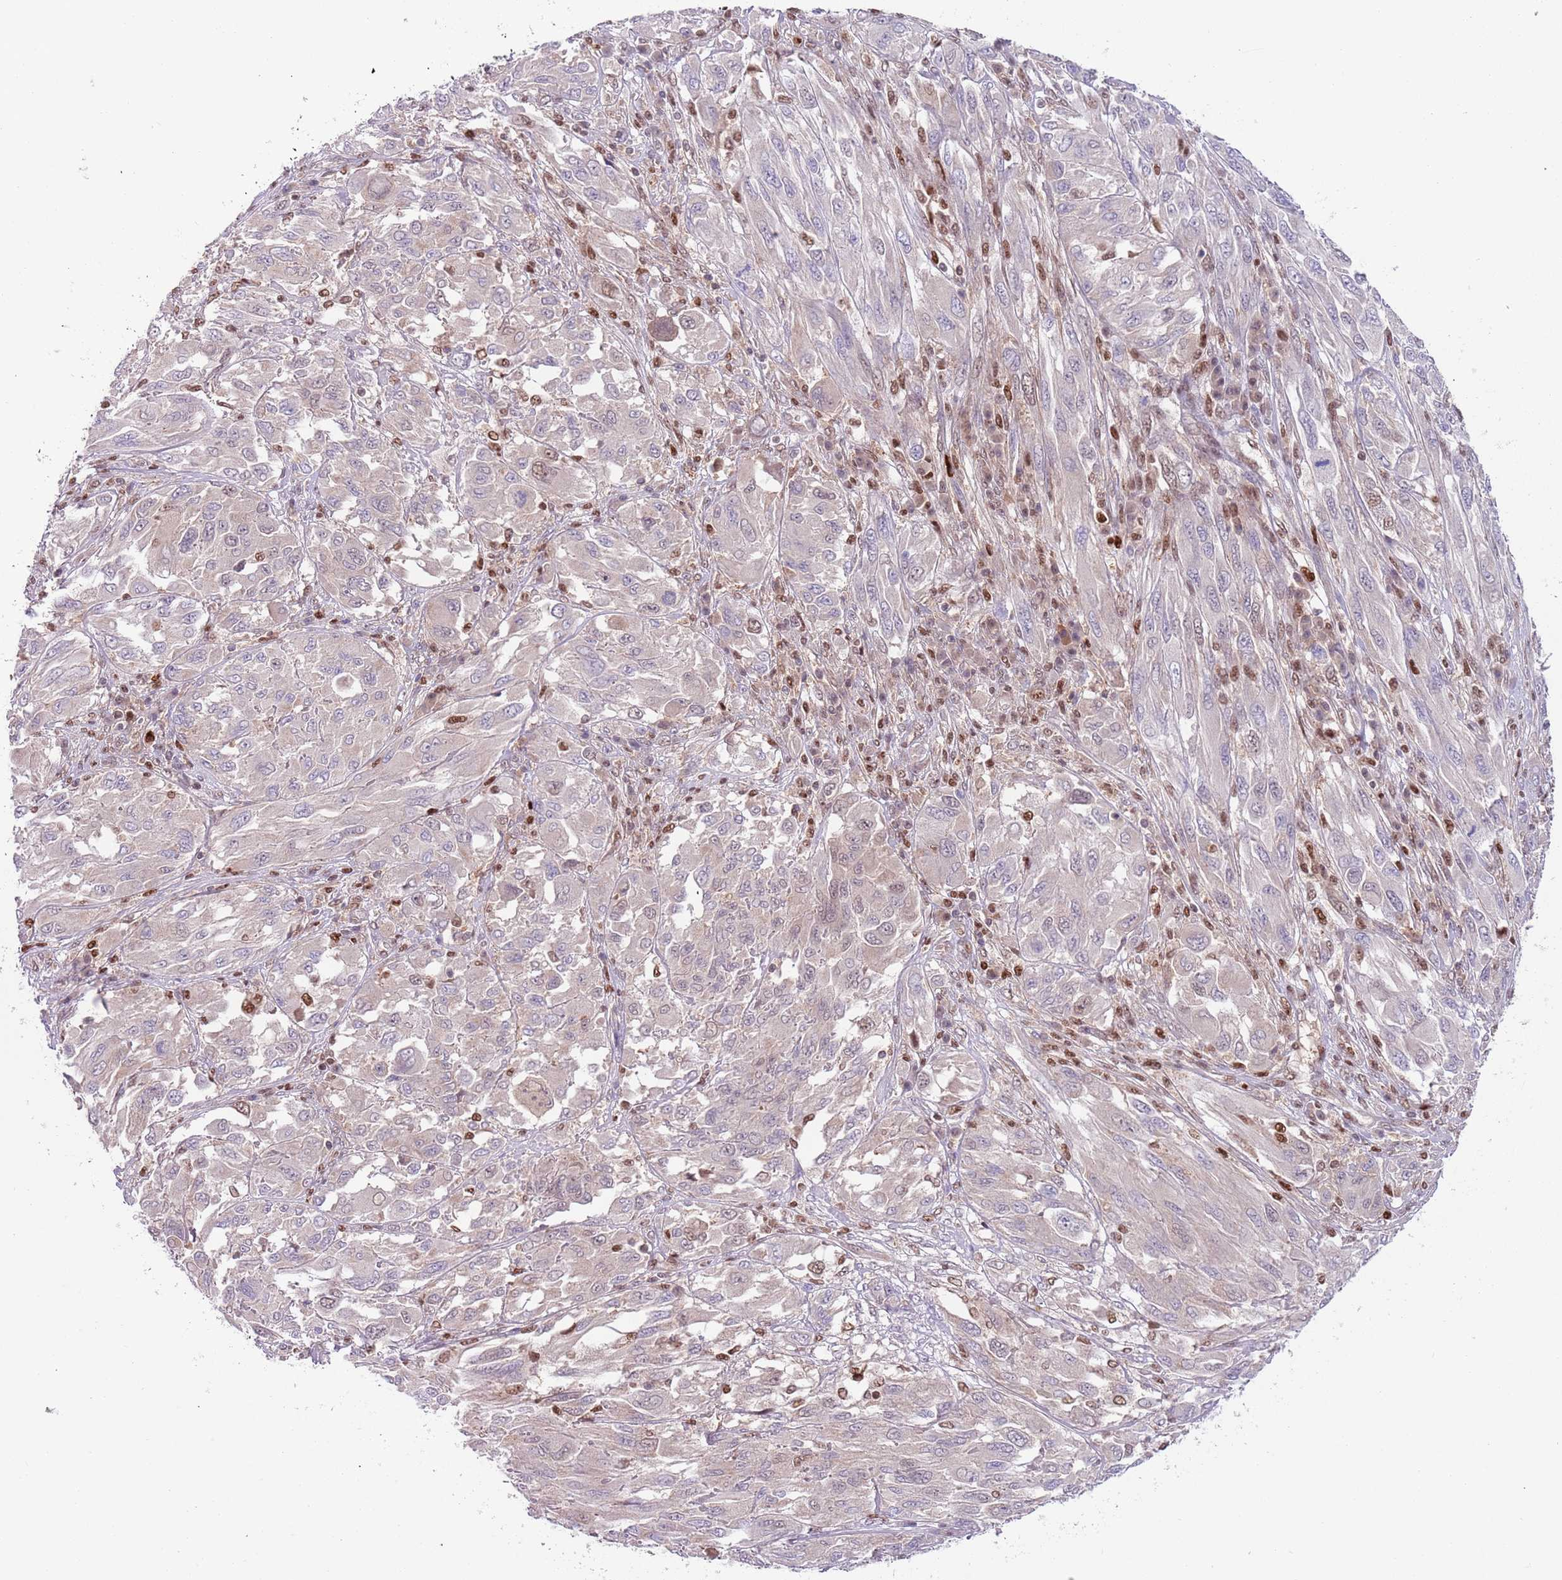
{"staining": {"intensity": "negative", "quantity": "none", "location": "none"}, "tissue": "melanoma", "cell_type": "Tumor cells", "image_type": "cancer", "snomed": [{"axis": "morphology", "description": "Malignant melanoma, NOS"}, {"axis": "topography", "description": "Skin"}], "caption": "A high-resolution photomicrograph shows IHC staining of melanoma, which displays no significant expression in tumor cells. The staining is performed using DAB brown chromogen with nuclei counter-stained in using hematoxylin.", "gene": "RMND5B", "patient": {"sex": "female", "age": 91}}